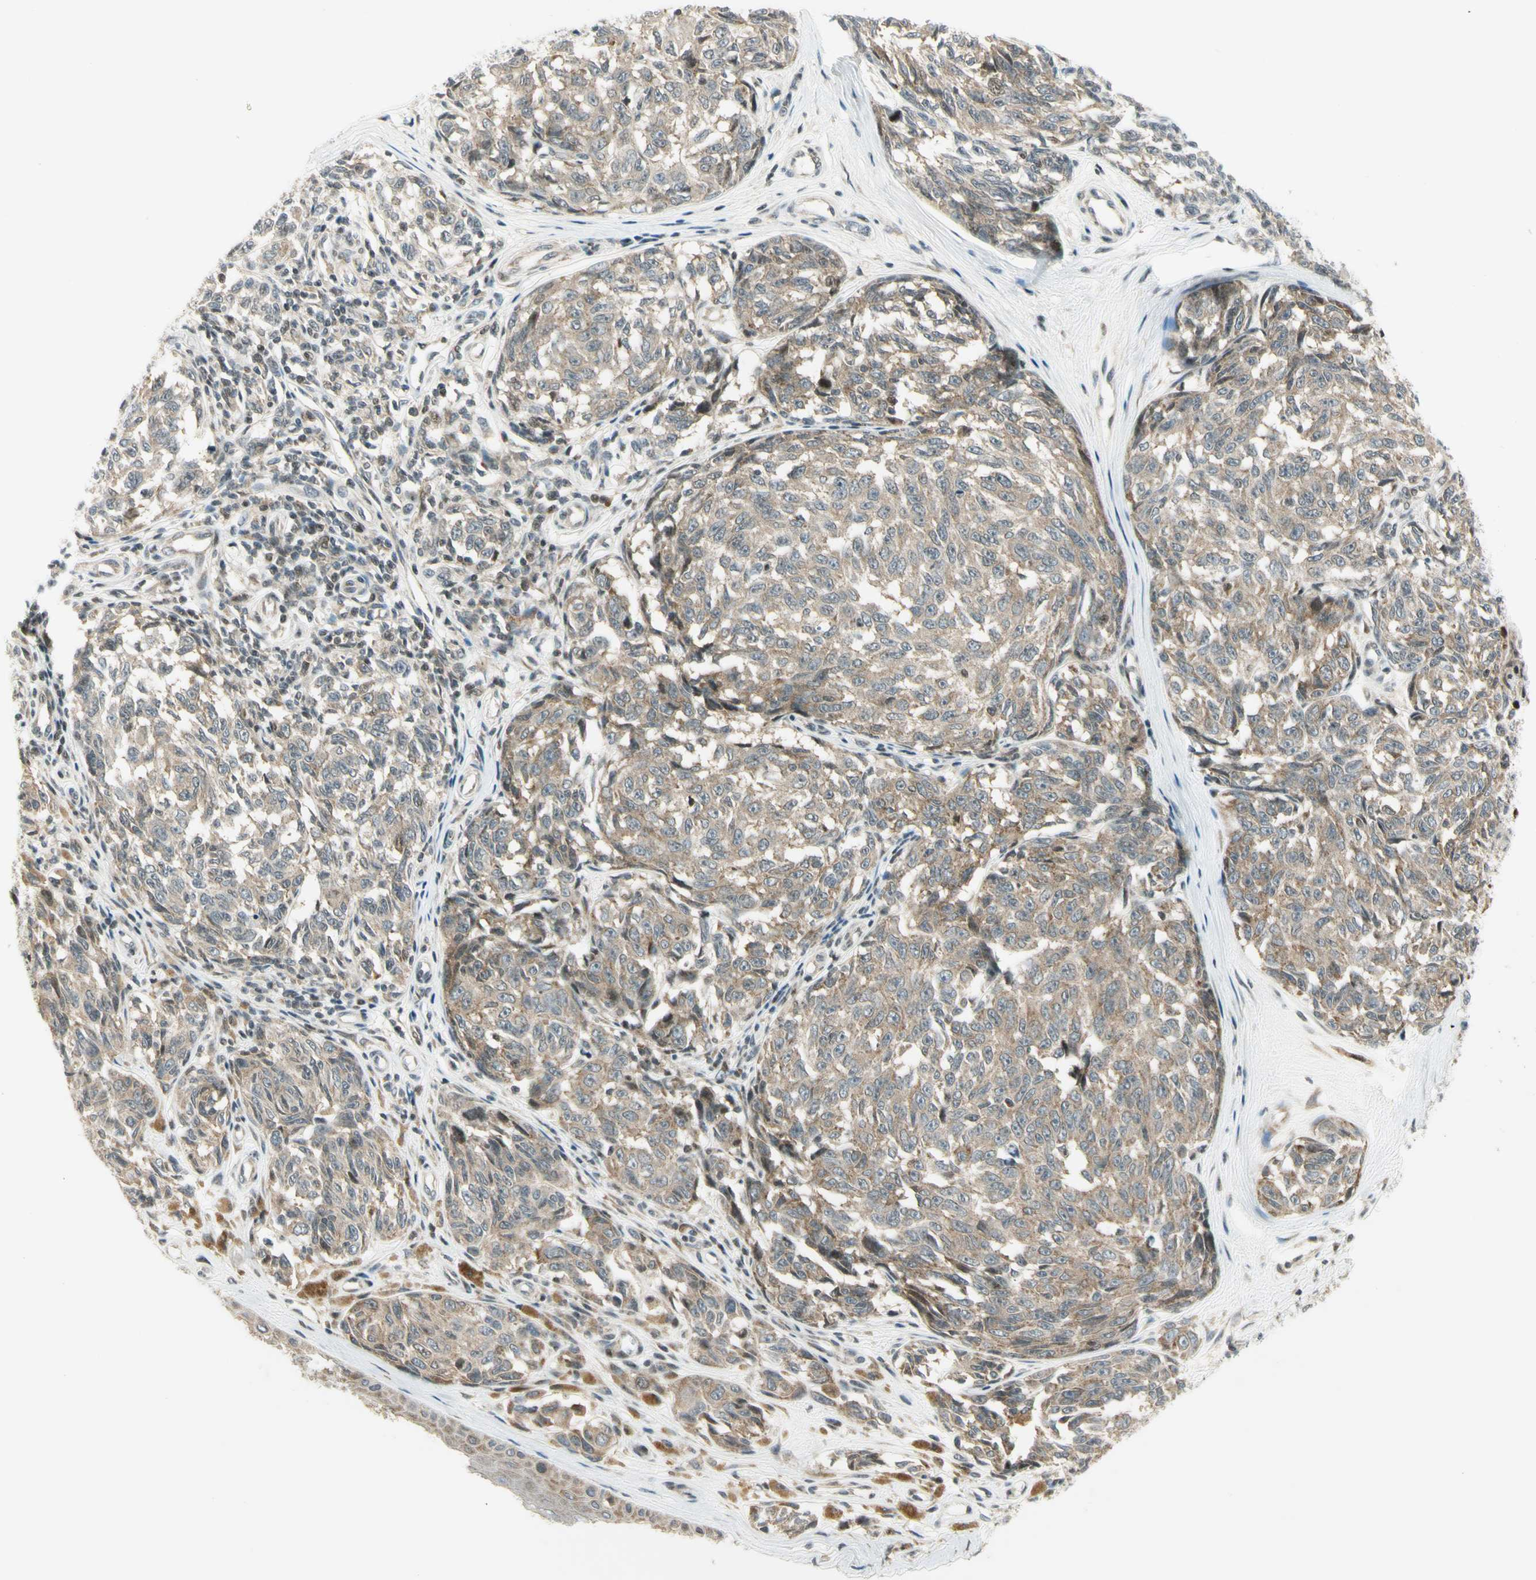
{"staining": {"intensity": "weak", "quantity": ">75%", "location": "cytoplasmic/membranous"}, "tissue": "melanoma", "cell_type": "Tumor cells", "image_type": "cancer", "snomed": [{"axis": "morphology", "description": "Malignant melanoma, NOS"}, {"axis": "topography", "description": "Skin"}], "caption": "A high-resolution photomicrograph shows immunohistochemistry staining of malignant melanoma, which reveals weak cytoplasmic/membranous positivity in approximately >75% of tumor cells.", "gene": "TPT1", "patient": {"sex": "female", "age": 64}}